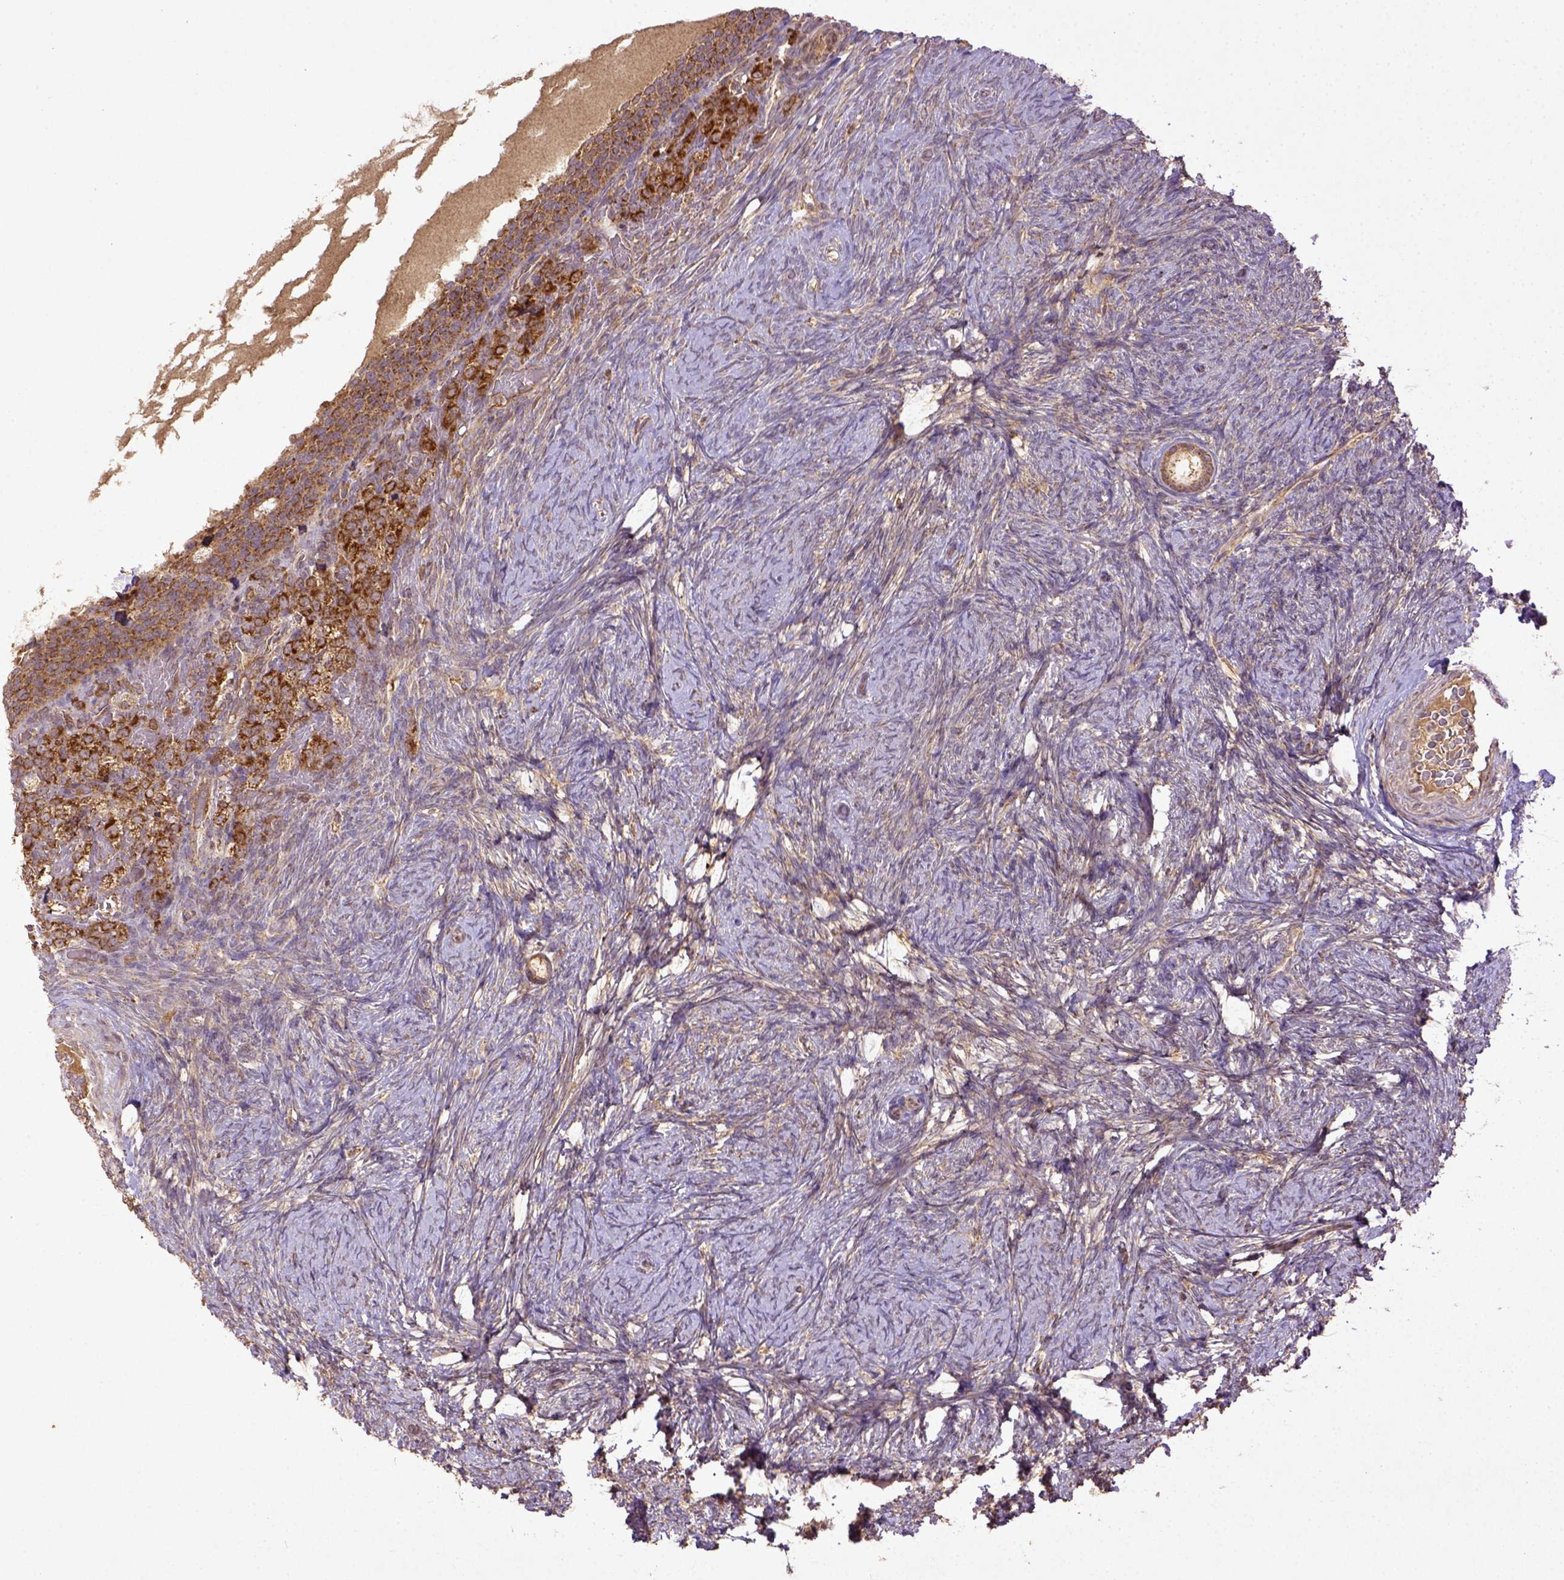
{"staining": {"intensity": "weak", "quantity": ">75%", "location": "cytoplasmic/membranous"}, "tissue": "ovary", "cell_type": "Follicle cells", "image_type": "normal", "snomed": [{"axis": "morphology", "description": "Normal tissue, NOS"}, {"axis": "topography", "description": "Ovary"}], "caption": "A photomicrograph showing weak cytoplasmic/membranous positivity in approximately >75% of follicle cells in unremarkable ovary, as visualized by brown immunohistochemical staining.", "gene": "MT", "patient": {"sex": "female", "age": 34}}